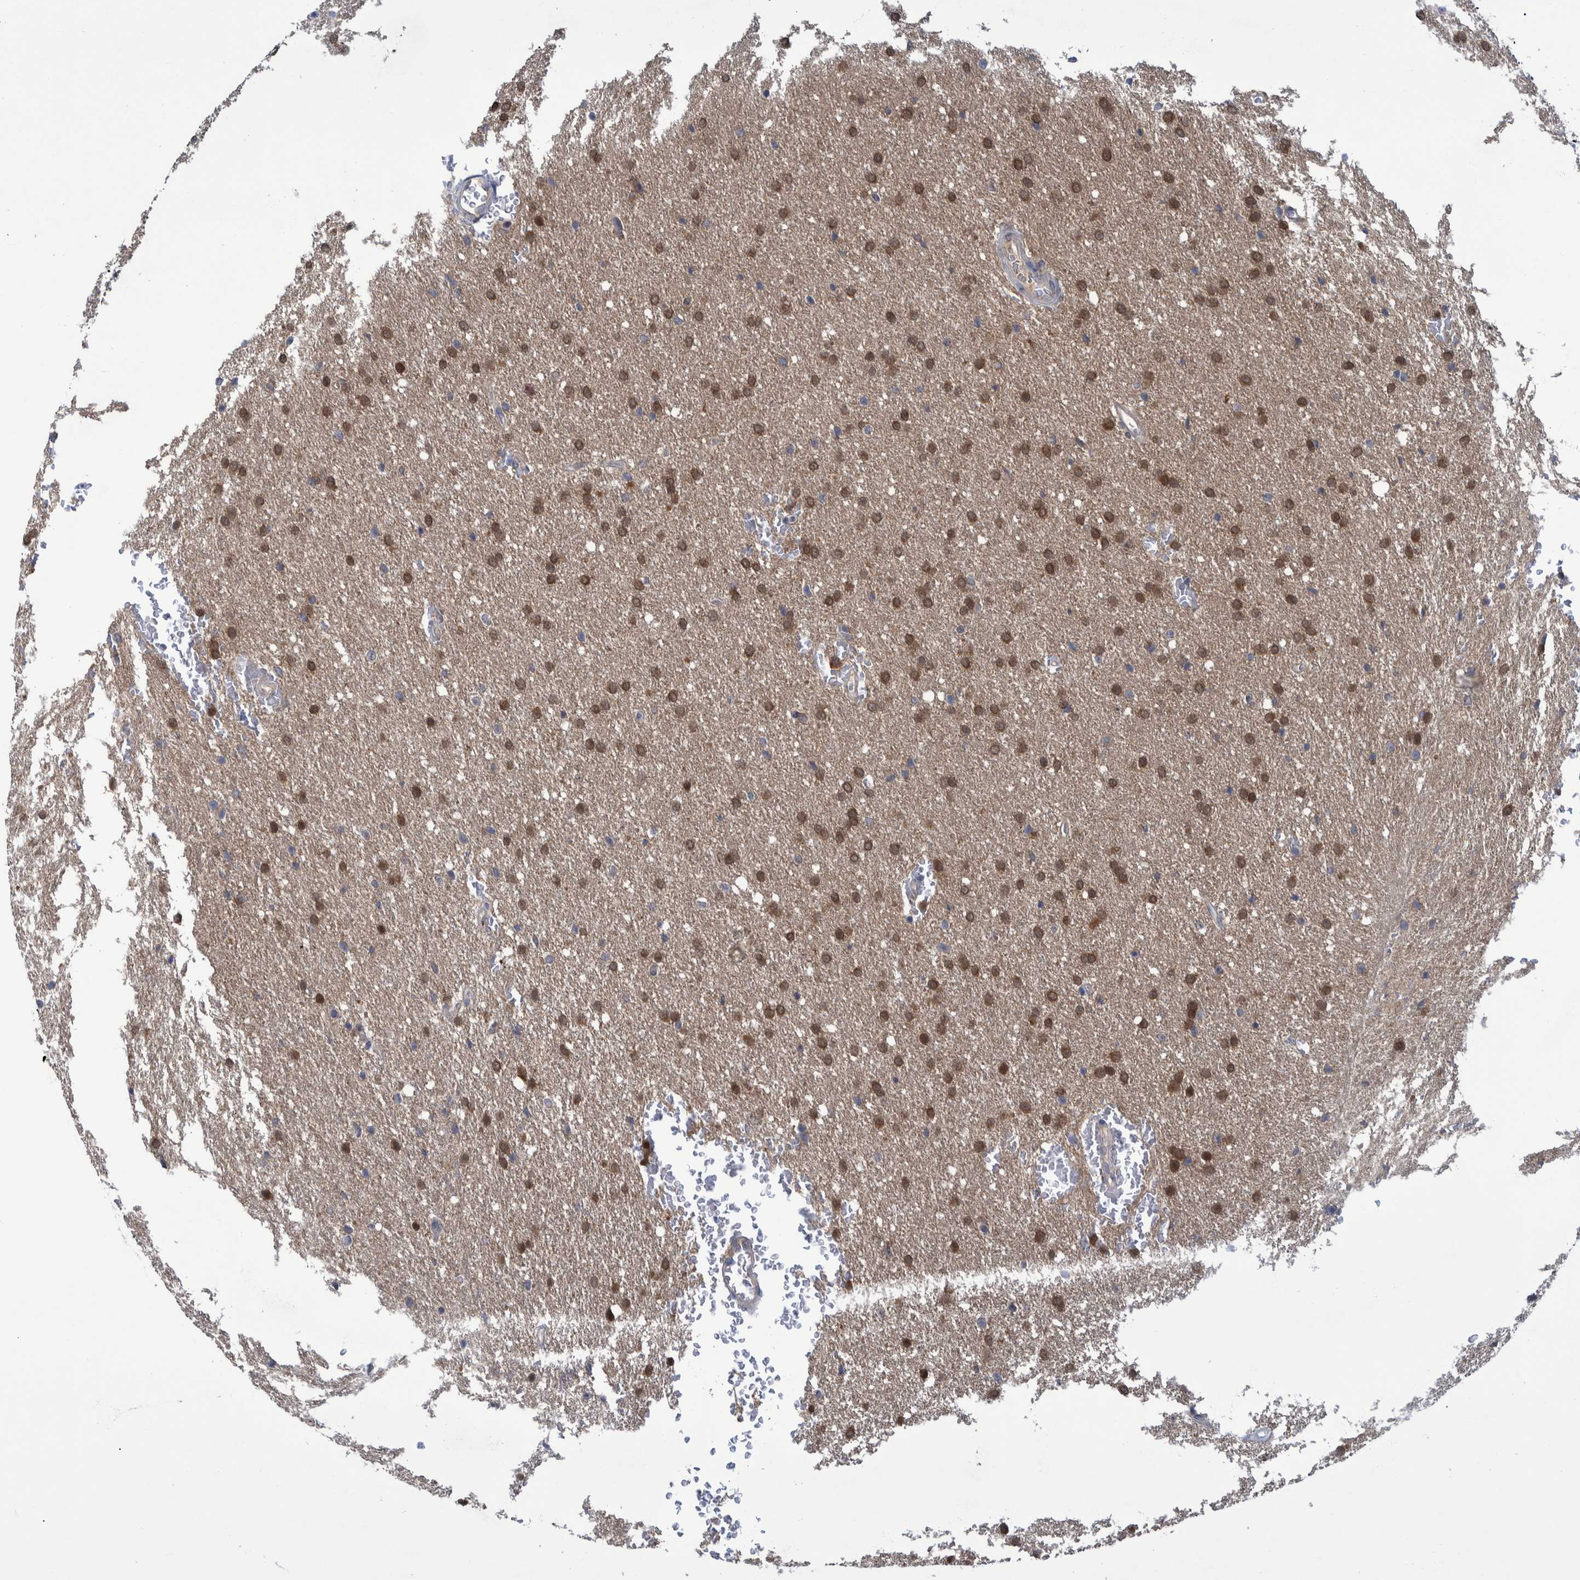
{"staining": {"intensity": "moderate", "quantity": ">75%", "location": "cytoplasmic/membranous,nuclear"}, "tissue": "glioma", "cell_type": "Tumor cells", "image_type": "cancer", "snomed": [{"axis": "morphology", "description": "Glioma, malignant, Low grade"}, {"axis": "topography", "description": "Brain"}], "caption": "A photomicrograph showing moderate cytoplasmic/membranous and nuclear expression in approximately >75% of tumor cells in glioma, as visualized by brown immunohistochemical staining.", "gene": "PCYT2", "patient": {"sex": "female", "age": 37}}